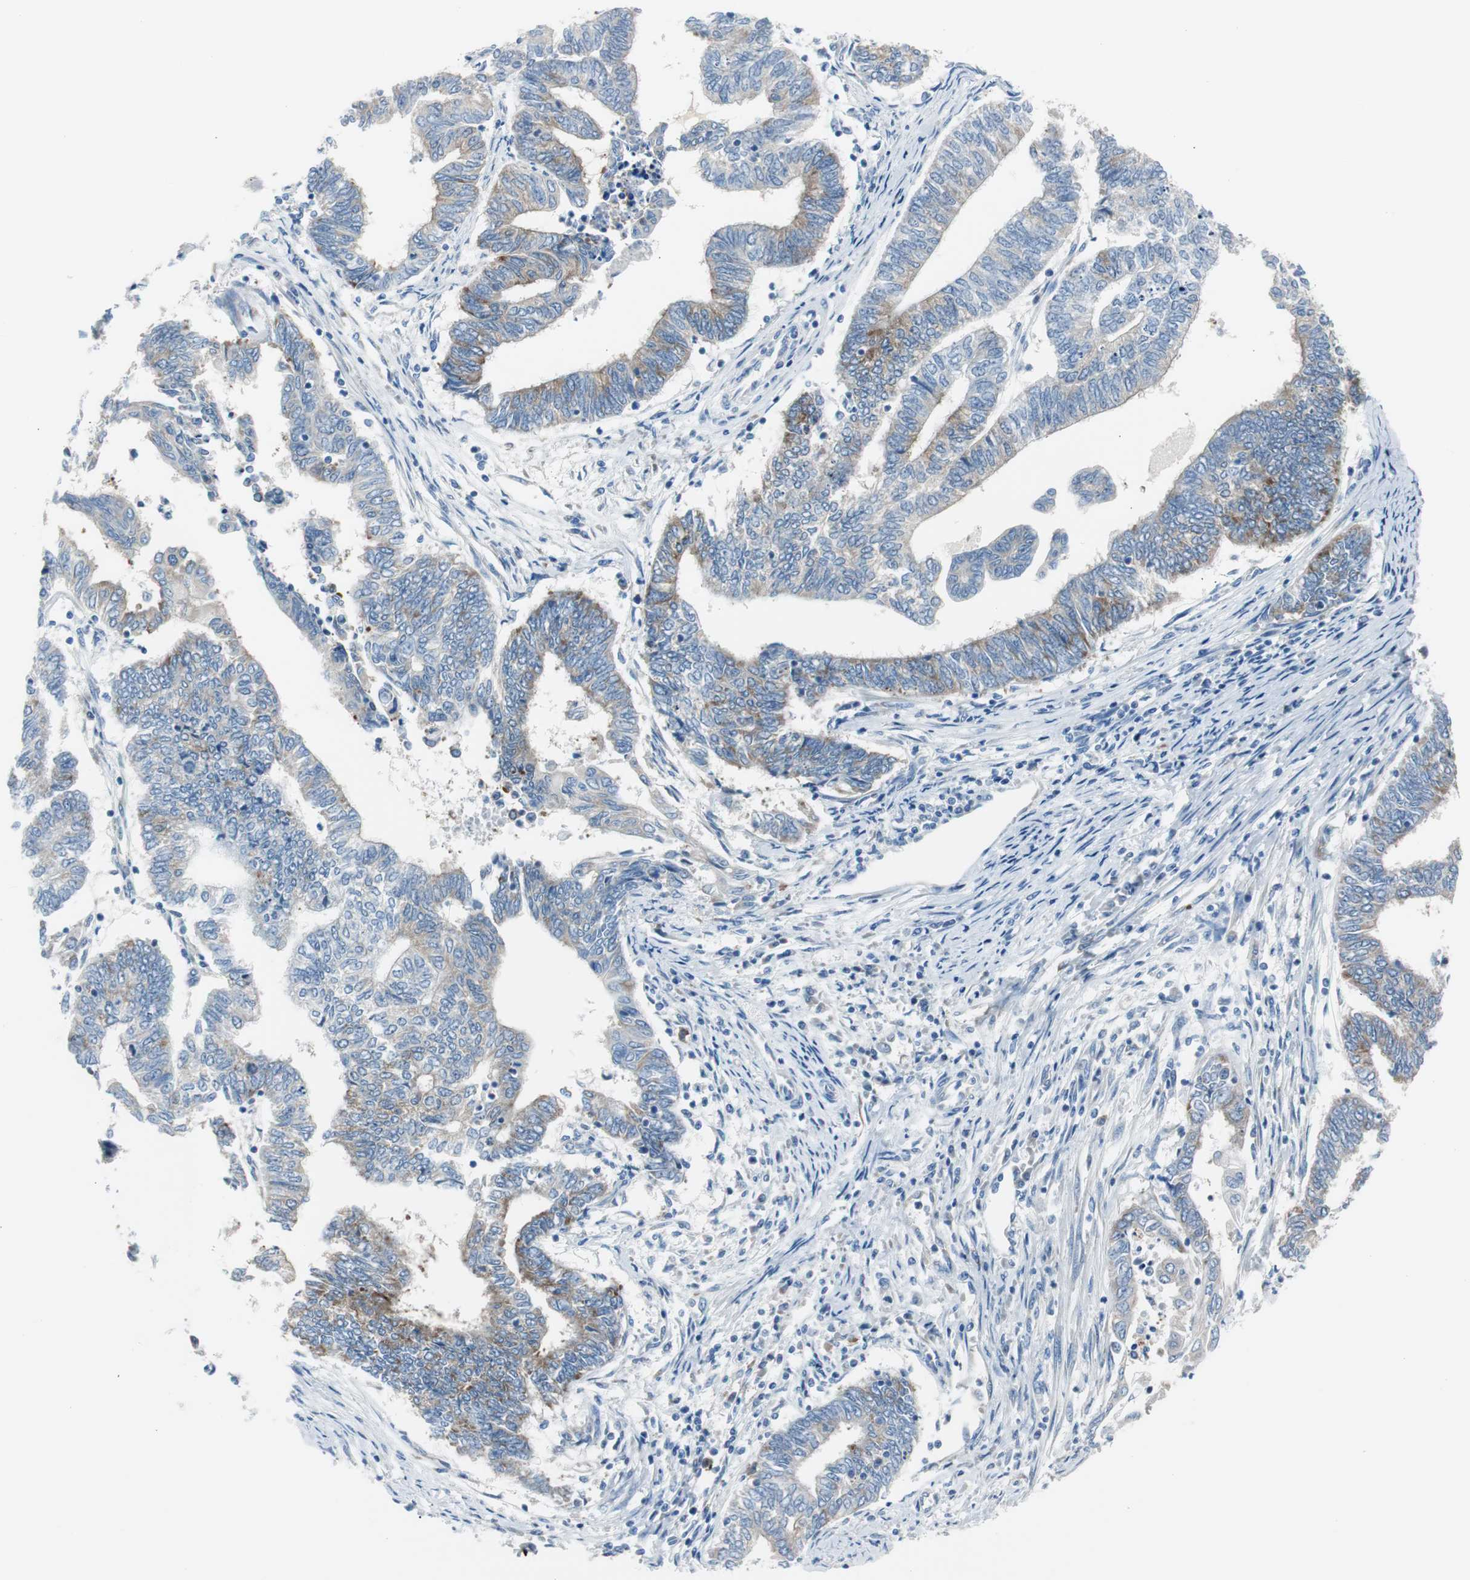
{"staining": {"intensity": "weak", "quantity": "25%-75%", "location": "cytoplasmic/membranous"}, "tissue": "endometrial cancer", "cell_type": "Tumor cells", "image_type": "cancer", "snomed": [{"axis": "morphology", "description": "Adenocarcinoma, NOS"}, {"axis": "topography", "description": "Uterus"}, {"axis": "topography", "description": "Endometrium"}], "caption": "Tumor cells show low levels of weak cytoplasmic/membranous positivity in about 25%-75% of cells in endometrial cancer (adenocarcinoma).", "gene": "RPS12", "patient": {"sex": "female", "age": 70}}